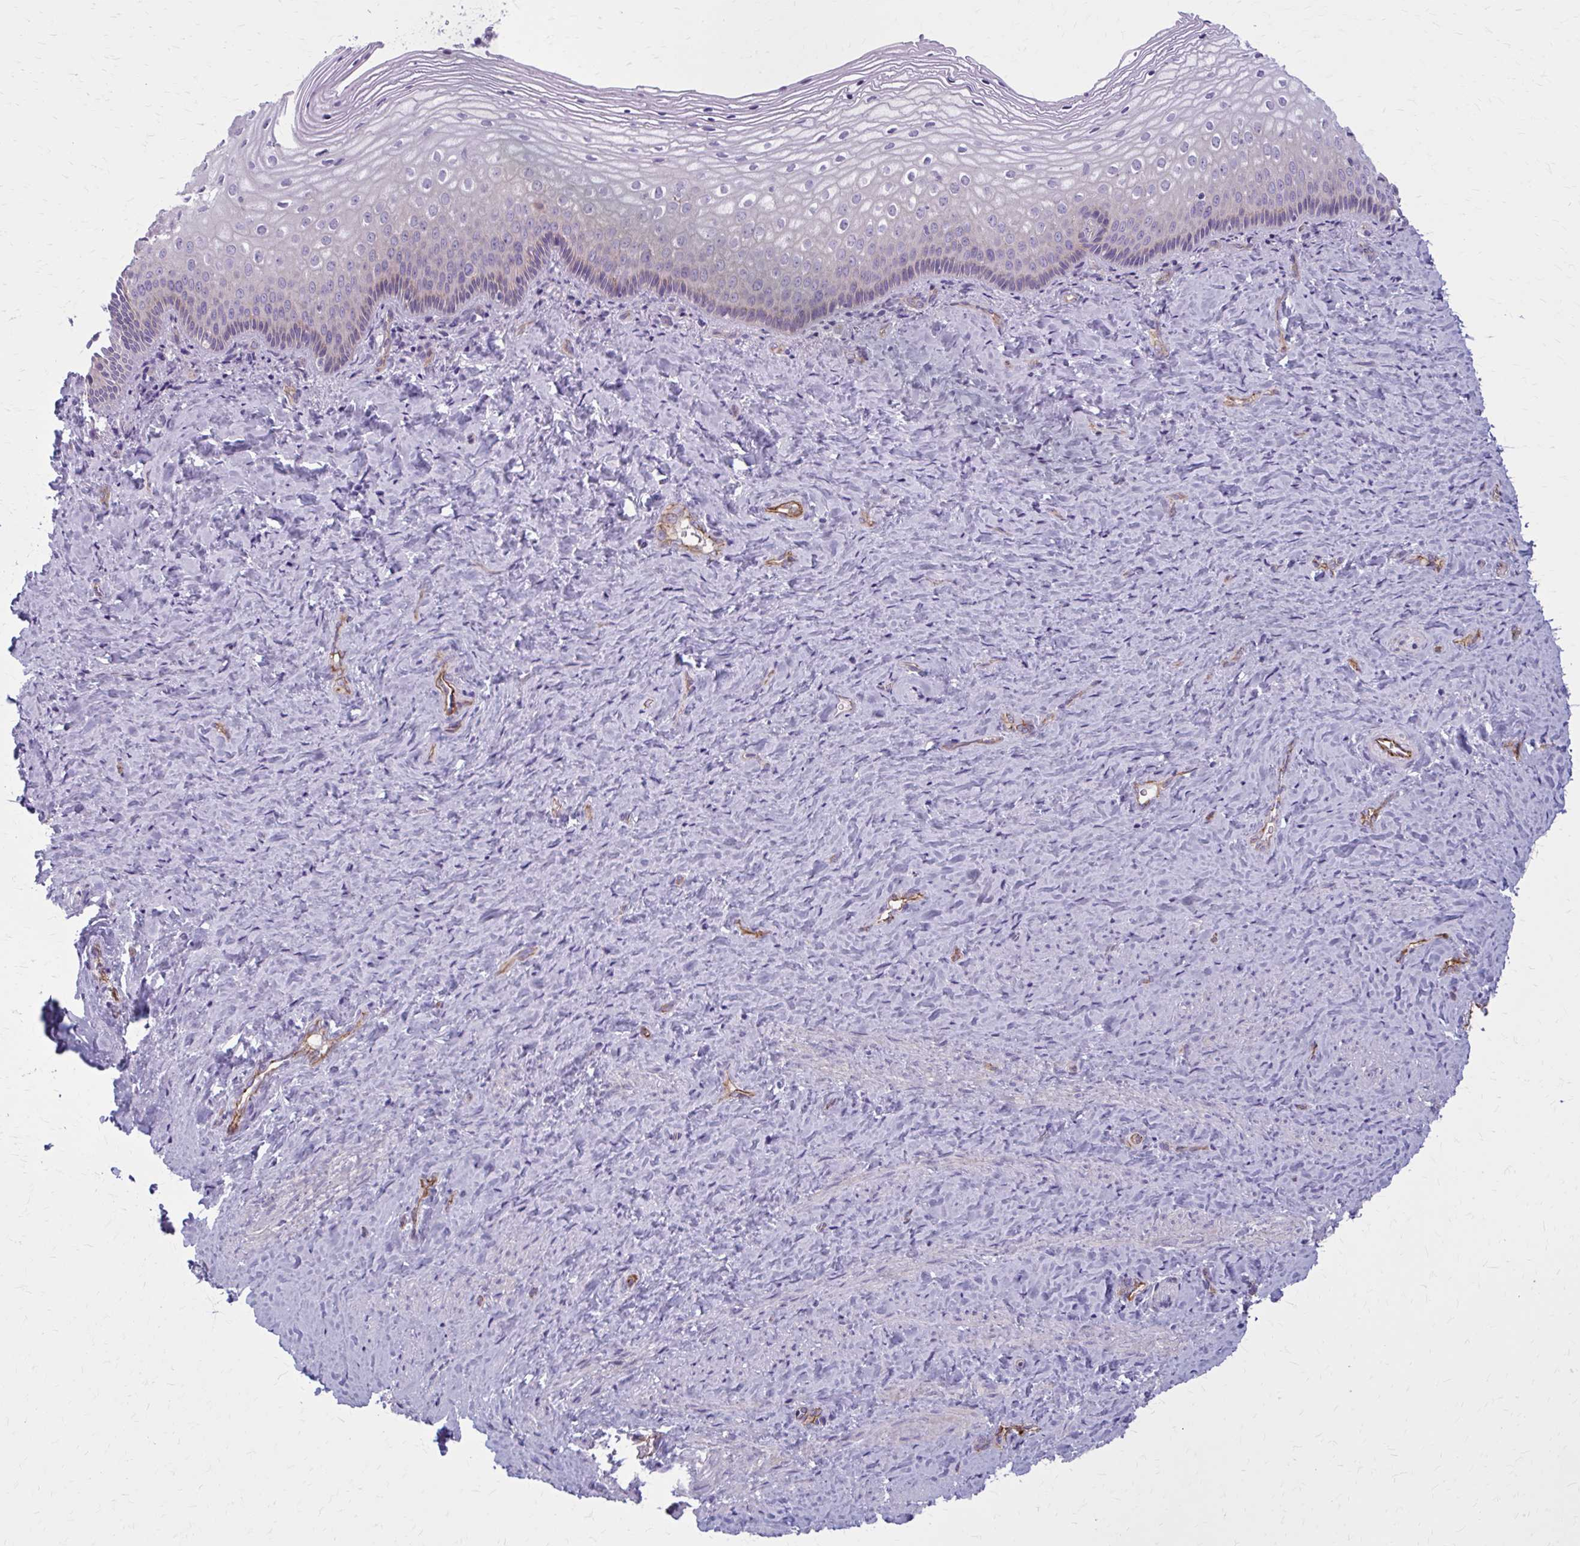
{"staining": {"intensity": "moderate", "quantity": "25%-75%", "location": "cytoplasmic/membranous"}, "tissue": "vagina", "cell_type": "Squamous epithelial cells", "image_type": "normal", "snomed": [{"axis": "morphology", "description": "Normal tissue, NOS"}, {"axis": "topography", "description": "Vagina"}], "caption": "A brown stain labels moderate cytoplasmic/membranous expression of a protein in squamous epithelial cells of normal vagina. (DAB IHC, brown staining for protein, blue staining for nuclei).", "gene": "ZDHHC7", "patient": {"sex": "female", "age": 45}}